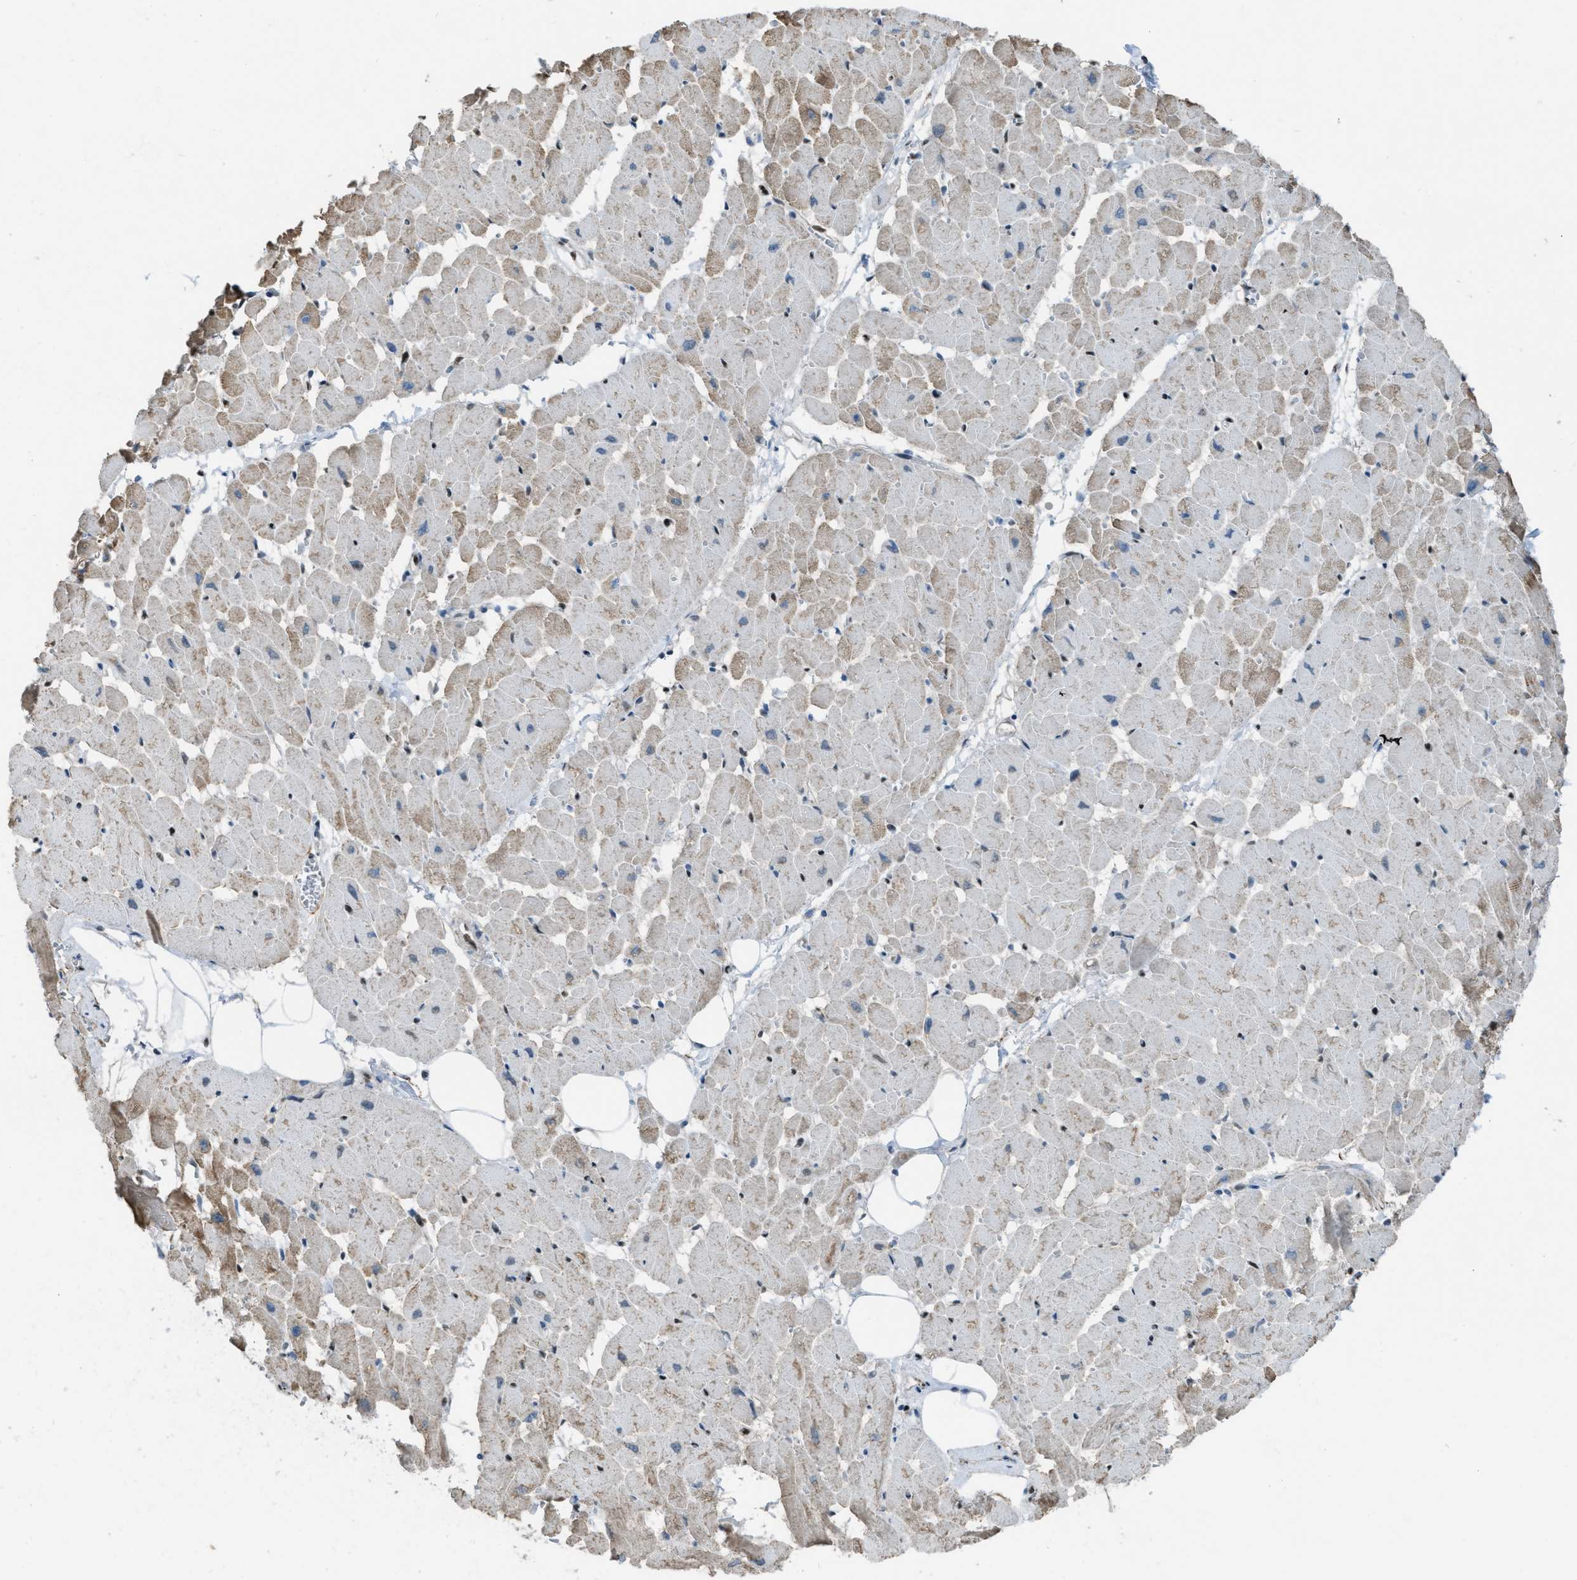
{"staining": {"intensity": "moderate", "quantity": "25%-75%", "location": "cytoplasmic/membranous"}, "tissue": "heart muscle", "cell_type": "Cardiomyocytes", "image_type": "normal", "snomed": [{"axis": "morphology", "description": "Normal tissue, NOS"}, {"axis": "topography", "description": "Heart"}], "caption": "IHC micrograph of normal human heart muscle stained for a protein (brown), which demonstrates medium levels of moderate cytoplasmic/membranous expression in approximately 25%-75% of cardiomyocytes.", "gene": "SLFN5", "patient": {"sex": "female", "age": 19}}